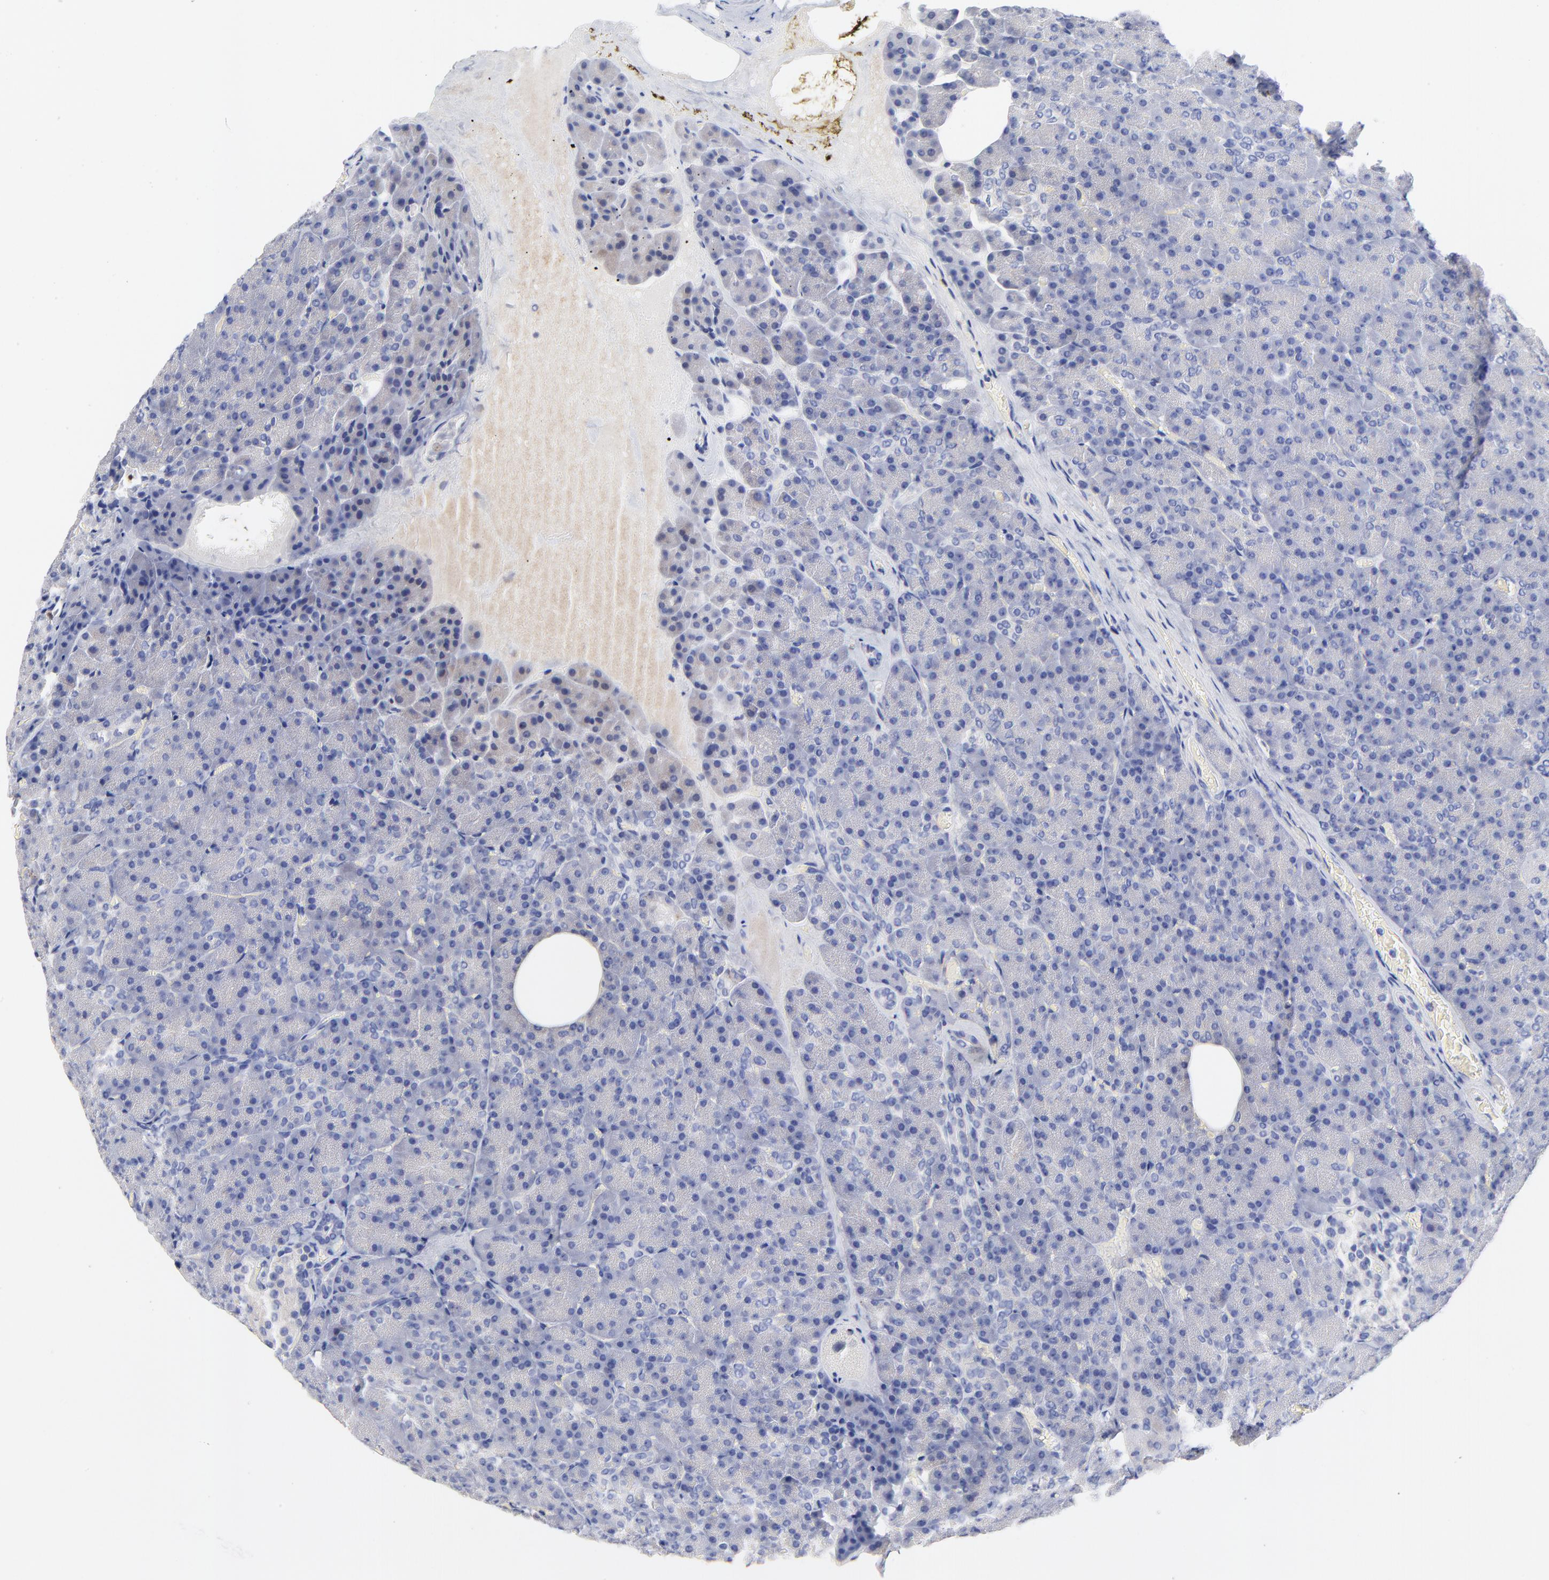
{"staining": {"intensity": "negative", "quantity": "none", "location": "none"}, "tissue": "pancreas", "cell_type": "Exocrine glandular cells", "image_type": "normal", "snomed": [{"axis": "morphology", "description": "Normal tissue, NOS"}, {"axis": "topography", "description": "Pancreas"}], "caption": "The photomicrograph reveals no significant staining in exocrine glandular cells of pancreas.", "gene": "FBXO10", "patient": {"sex": "female", "age": 35}}